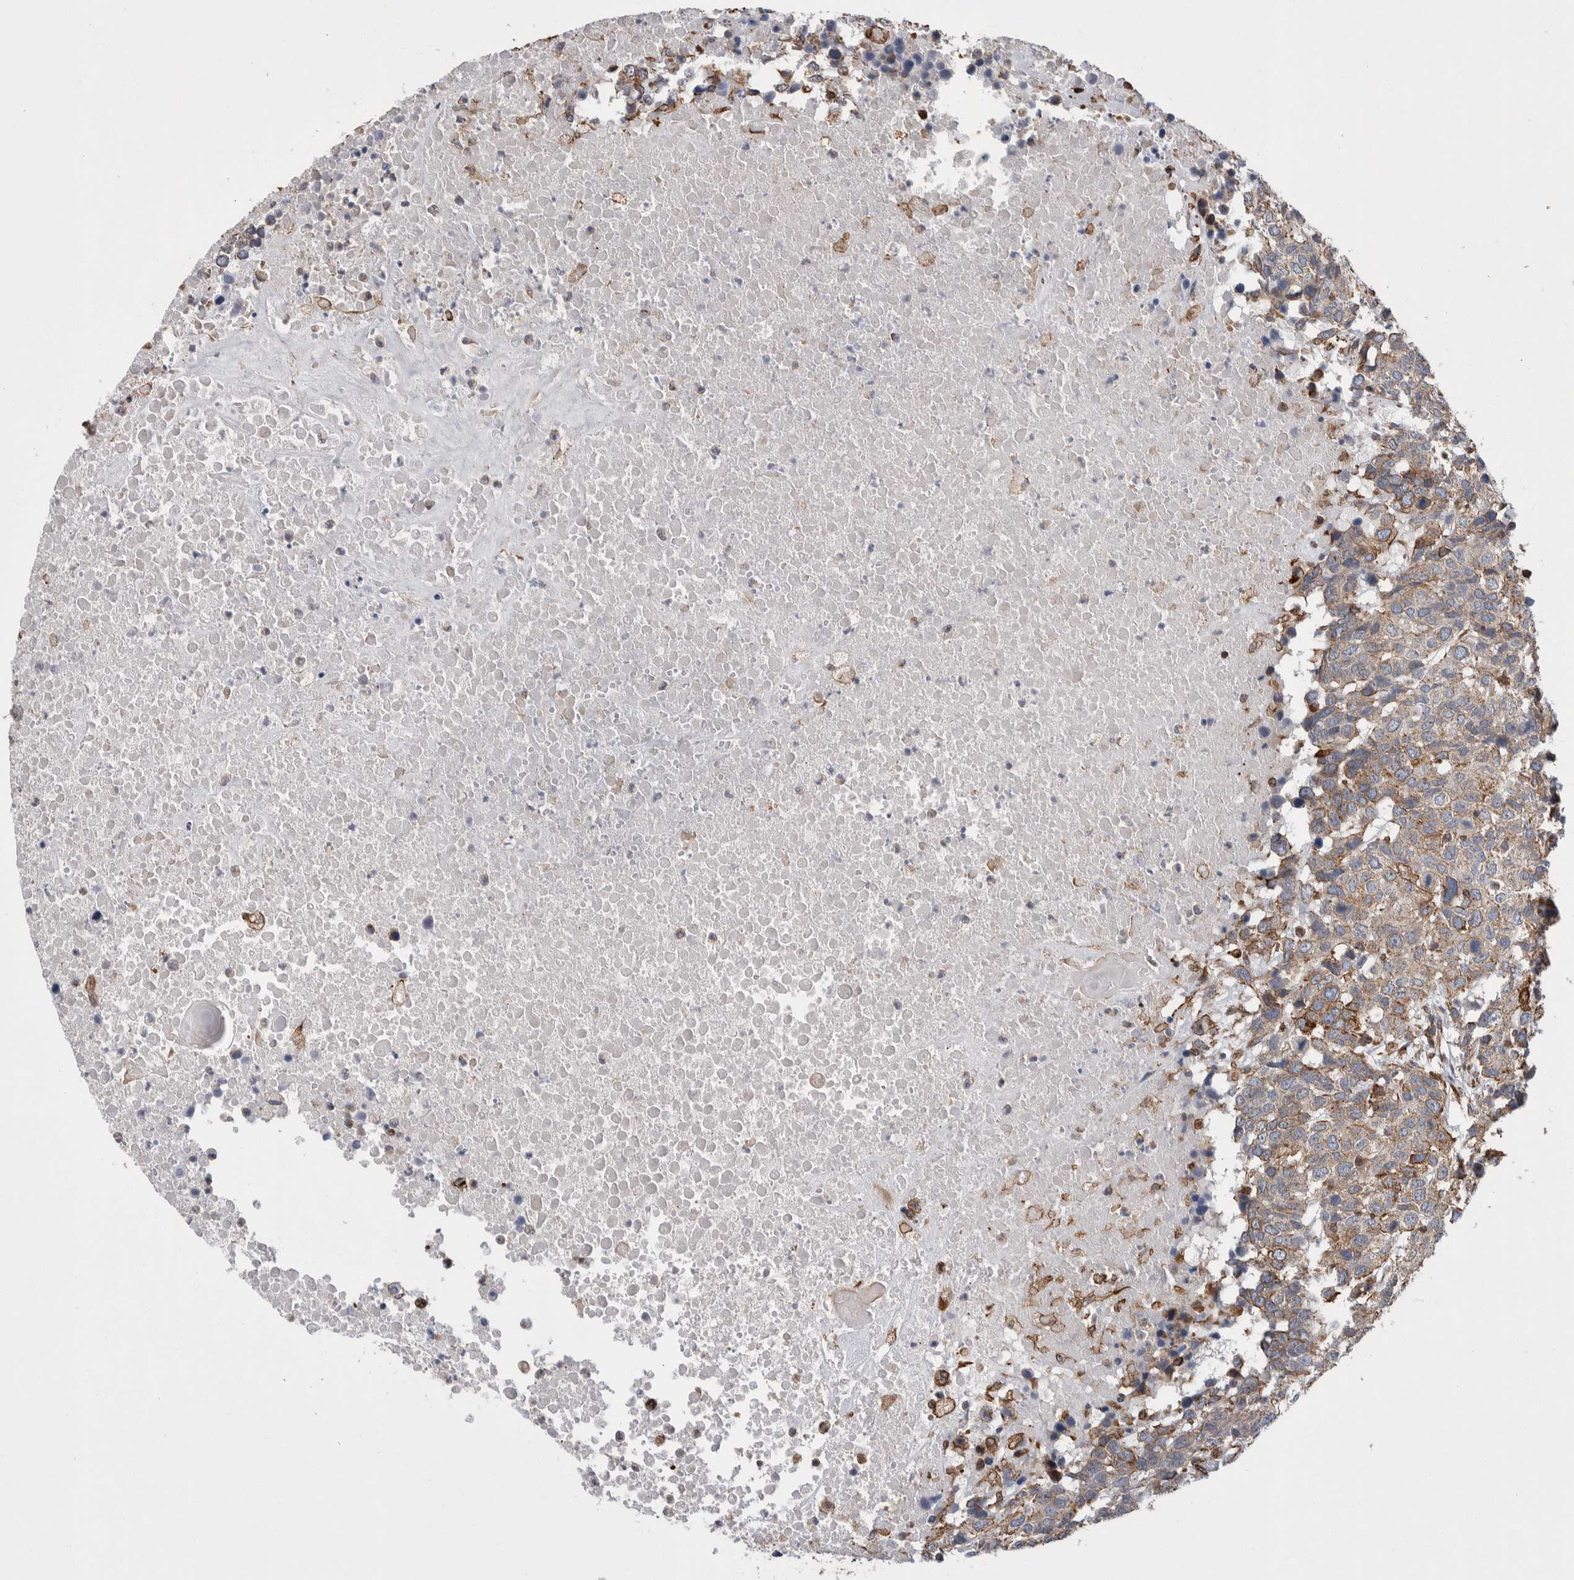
{"staining": {"intensity": "weak", "quantity": ">75%", "location": "cytoplasmic/membranous"}, "tissue": "head and neck cancer", "cell_type": "Tumor cells", "image_type": "cancer", "snomed": [{"axis": "morphology", "description": "Squamous cell carcinoma, NOS"}, {"axis": "topography", "description": "Head-Neck"}], "caption": "A brown stain highlights weak cytoplasmic/membranous staining of a protein in human head and neck cancer (squamous cell carcinoma) tumor cells.", "gene": "KIF12", "patient": {"sex": "male", "age": 66}}